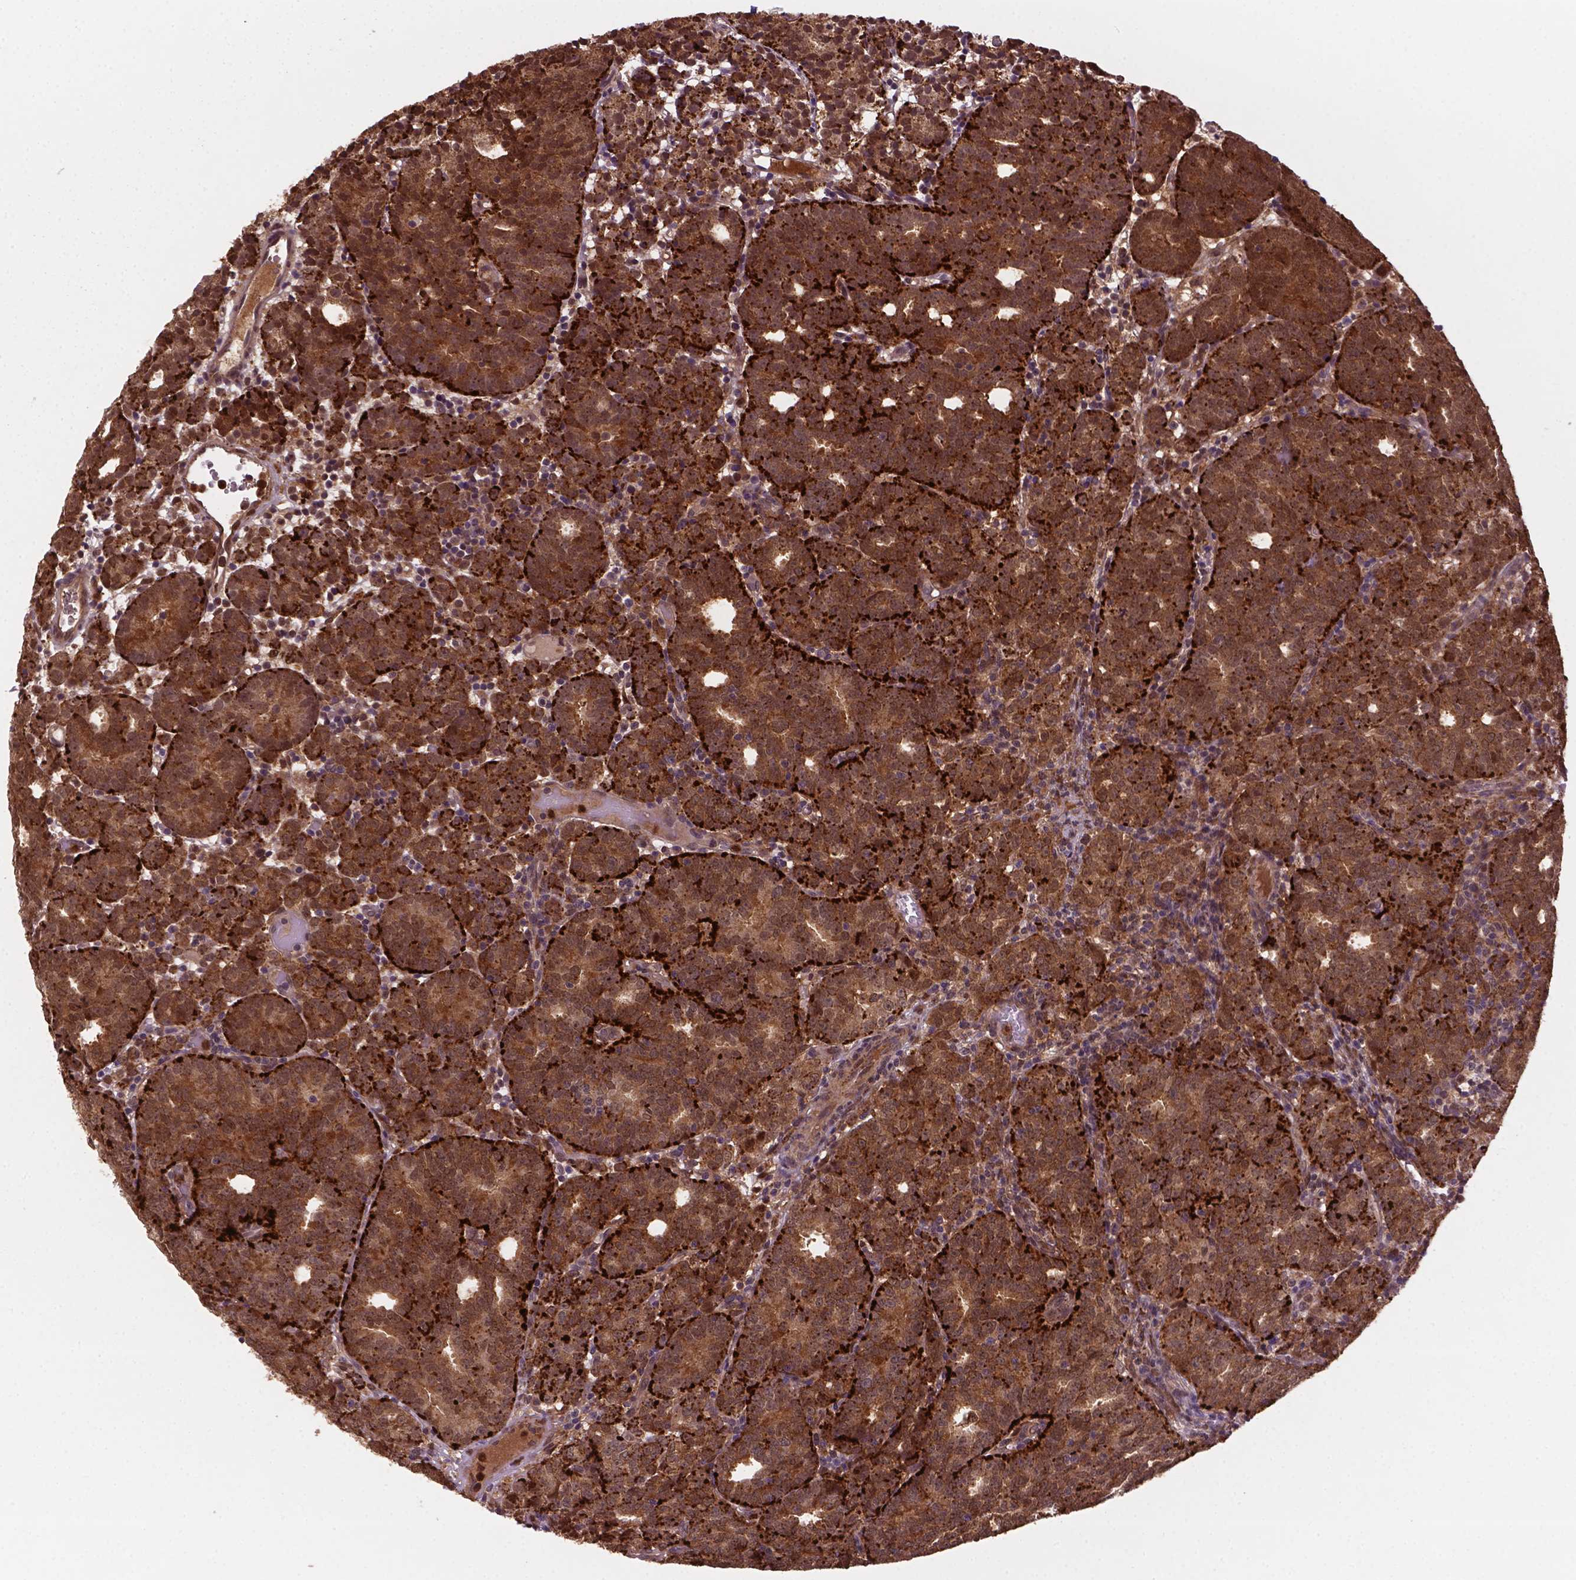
{"staining": {"intensity": "moderate", "quantity": ">75%", "location": "cytoplasmic/membranous,nuclear"}, "tissue": "prostate cancer", "cell_type": "Tumor cells", "image_type": "cancer", "snomed": [{"axis": "morphology", "description": "Adenocarcinoma, High grade"}, {"axis": "topography", "description": "Prostate"}], "caption": "High-magnification brightfield microscopy of prostate cancer stained with DAB (brown) and counterstained with hematoxylin (blue). tumor cells exhibit moderate cytoplasmic/membranous and nuclear positivity is seen in approximately>75% of cells. (DAB IHC with brightfield microscopy, high magnification).", "gene": "PLIN3", "patient": {"sex": "male", "age": 53}}